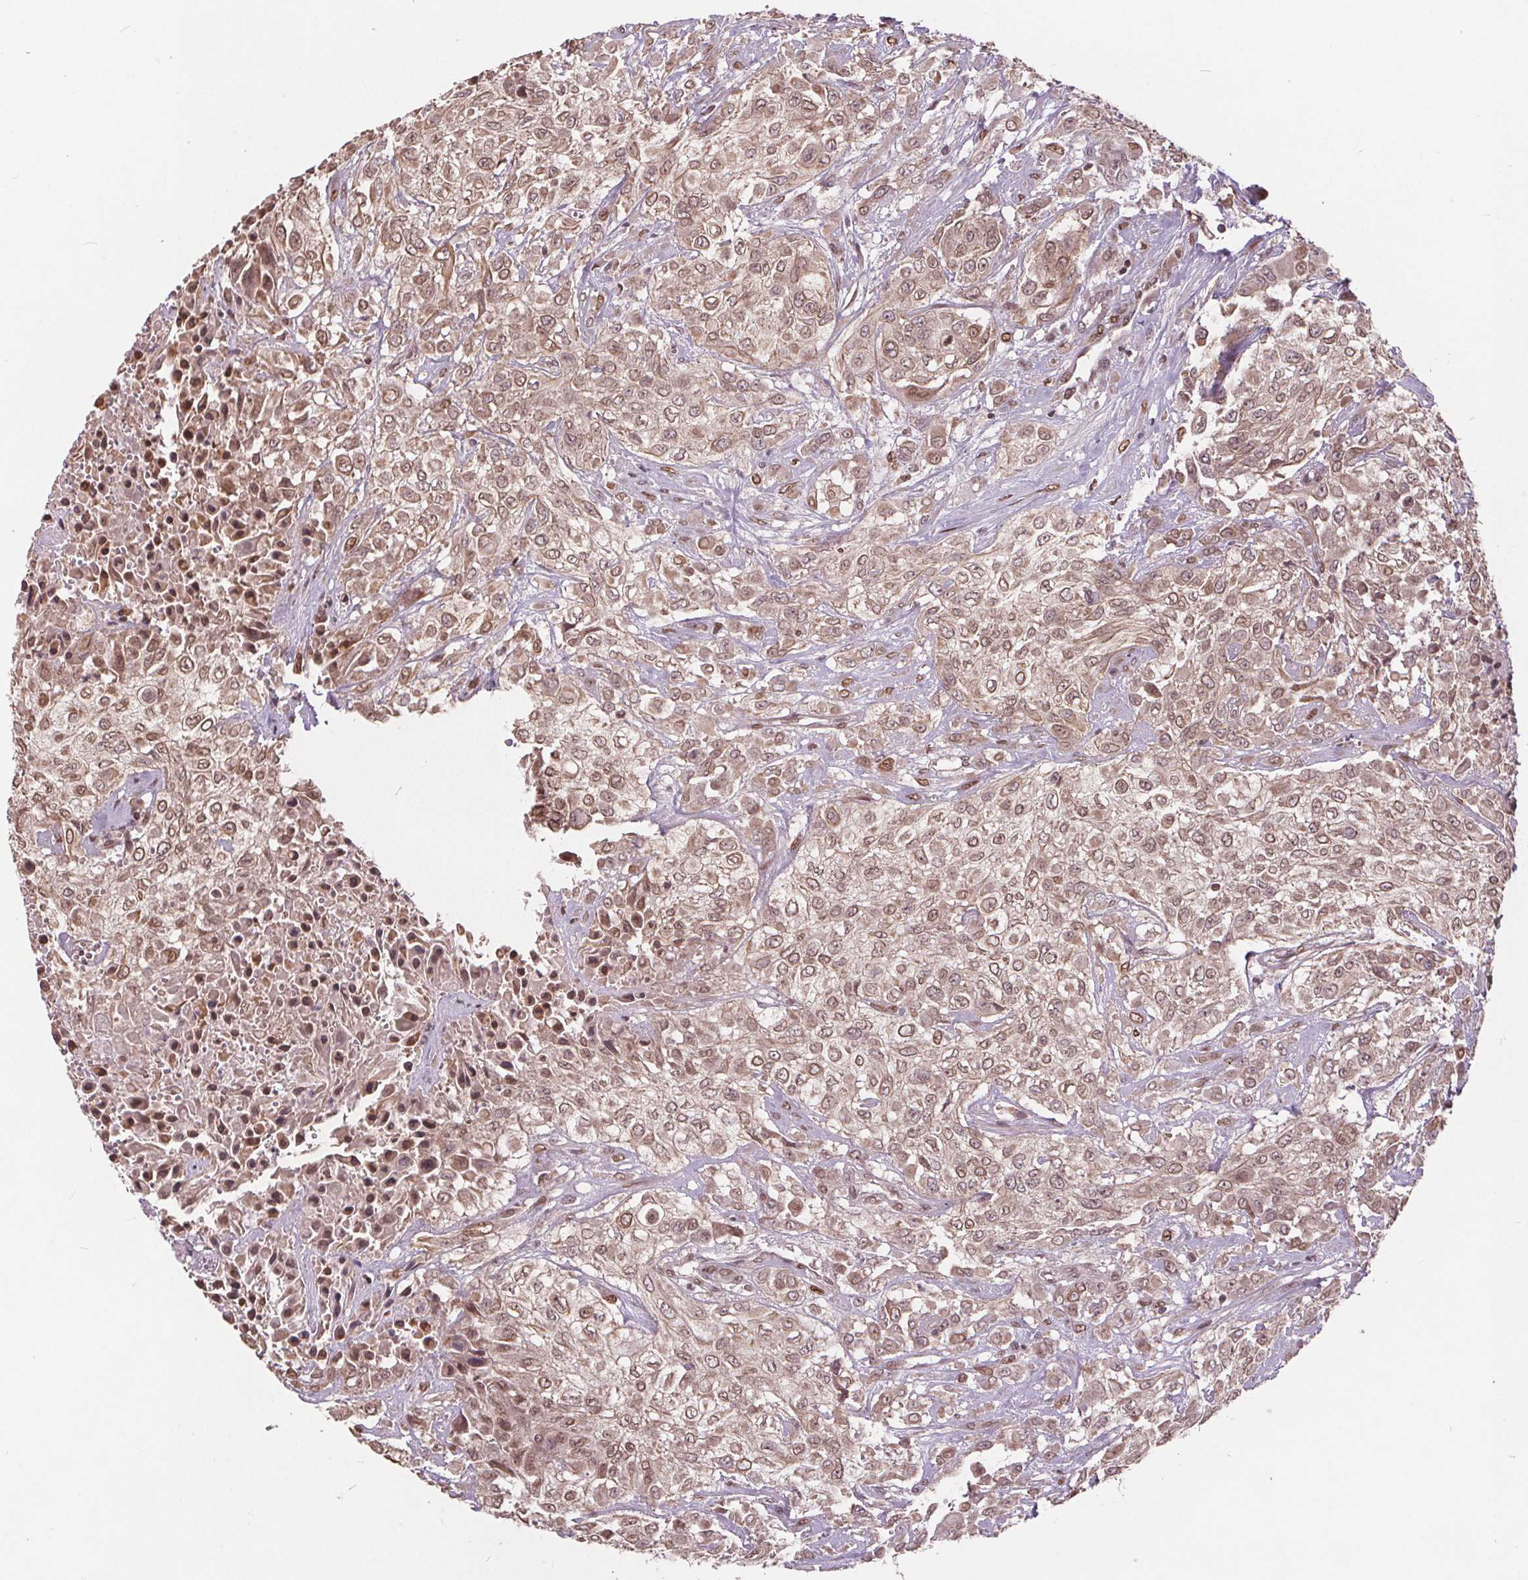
{"staining": {"intensity": "moderate", "quantity": ">75%", "location": "nuclear"}, "tissue": "urothelial cancer", "cell_type": "Tumor cells", "image_type": "cancer", "snomed": [{"axis": "morphology", "description": "Urothelial carcinoma, High grade"}, {"axis": "topography", "description": "Urinary bladder"}], "caption": "This micrograph demonstrates urothelial cancer stained with immunohistochemistry (IHC) to label a protein in brown. The nuclear of tumor cells show moderate positivity for the protein. Nuclei are counter-stained blue.", "gene": "HIF1AN", "patient": {"sex": "male", "age": 57}}